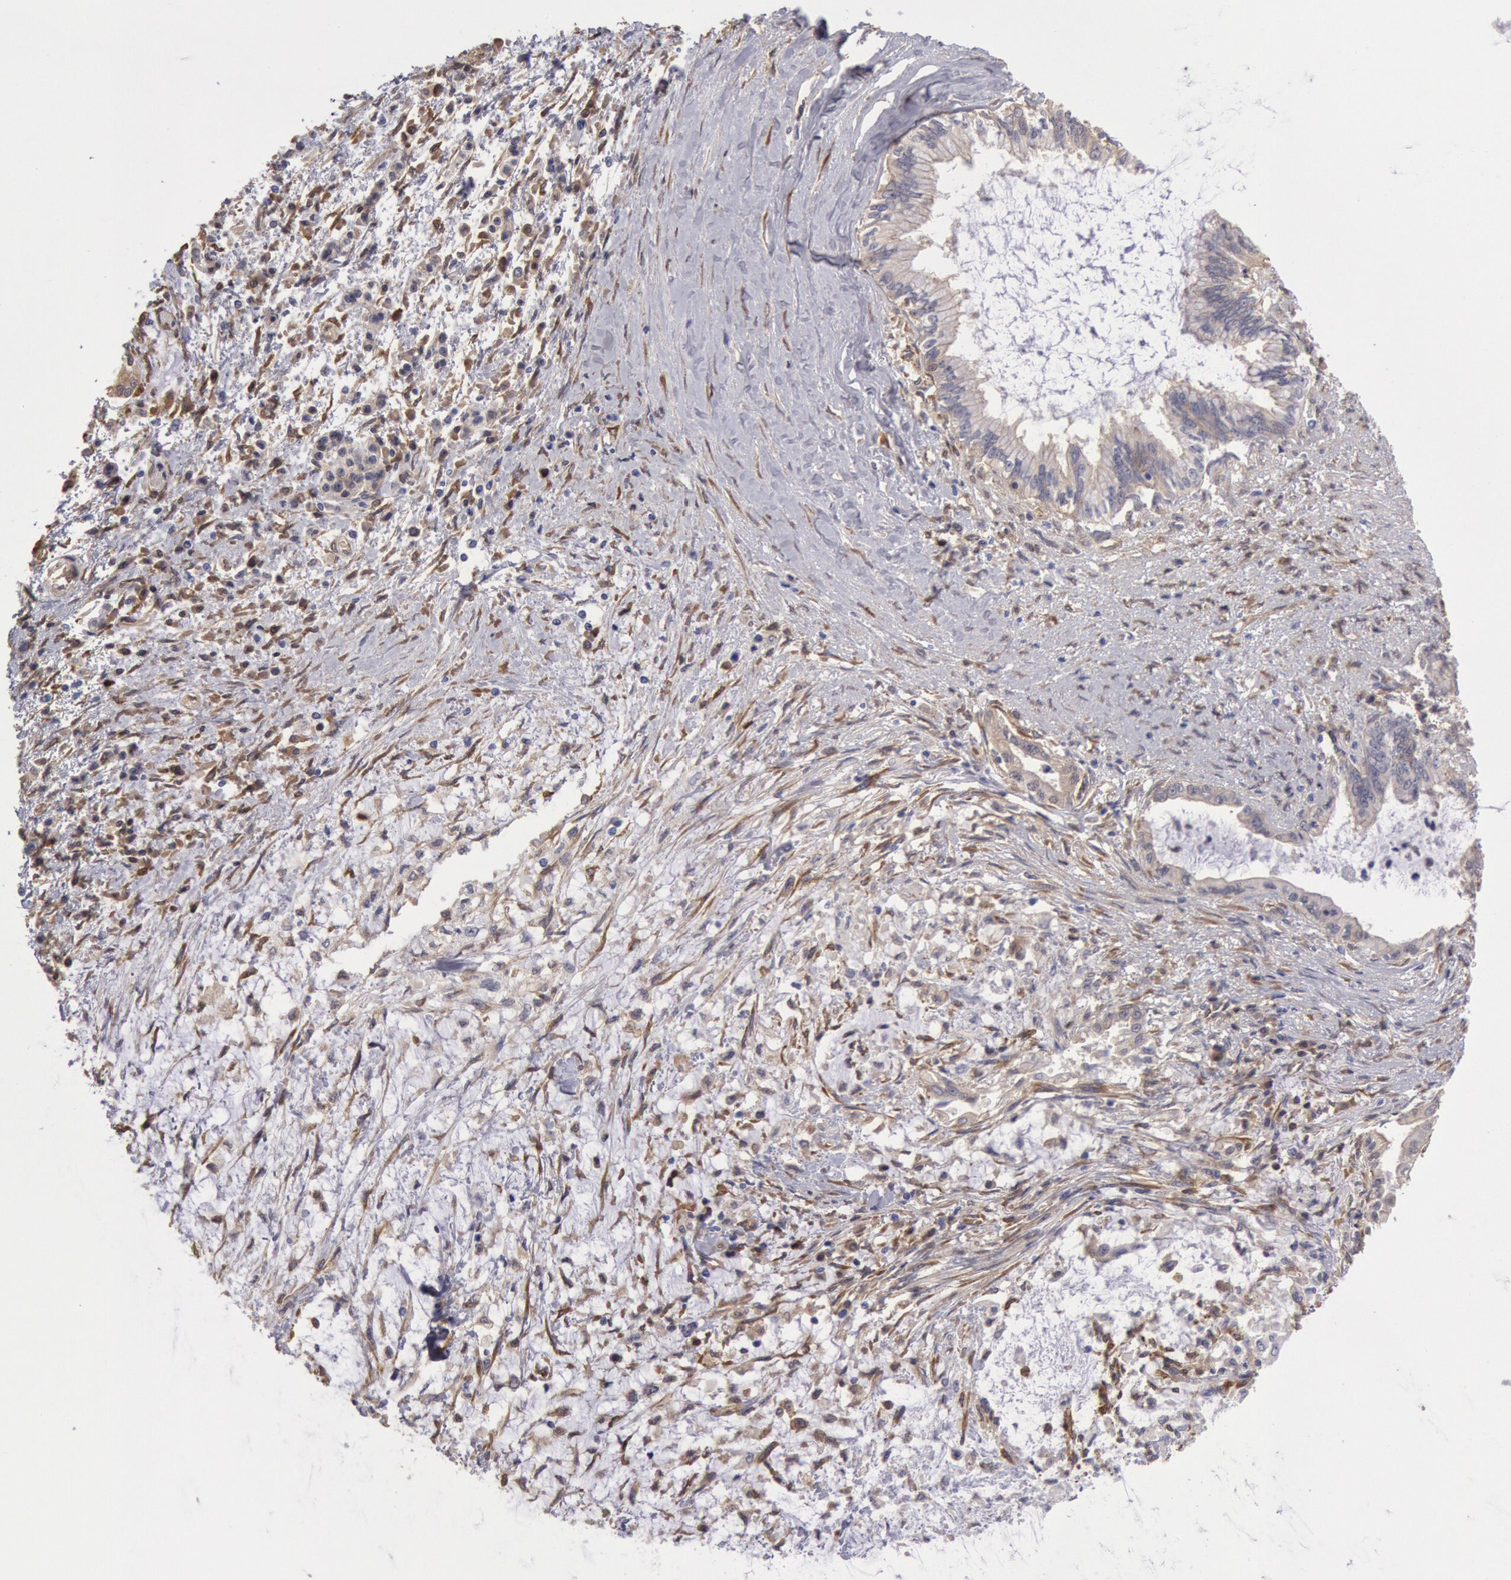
{"staining": {"intensity": "negative", "quantity": "none", "location": "none"}, "tissue": "pancreatic cancer", "cell_type": "Tumor cells", "image_type": "cancer", "snomed": [{"axis": "morphology", "description": "Adenocarcinoma, NOS"}, {"axis": "topography", "description": "Pancreas"}], "caption": "A high-resolution photomicrograph shows immunohistochemistry (IHC) staining of pancreatic cancer (adenocarcinoma), which demonstrates no significant staining in tumor cells.", "gene": "CCDC50", "patient": {"sex": "female", "age": 64}}